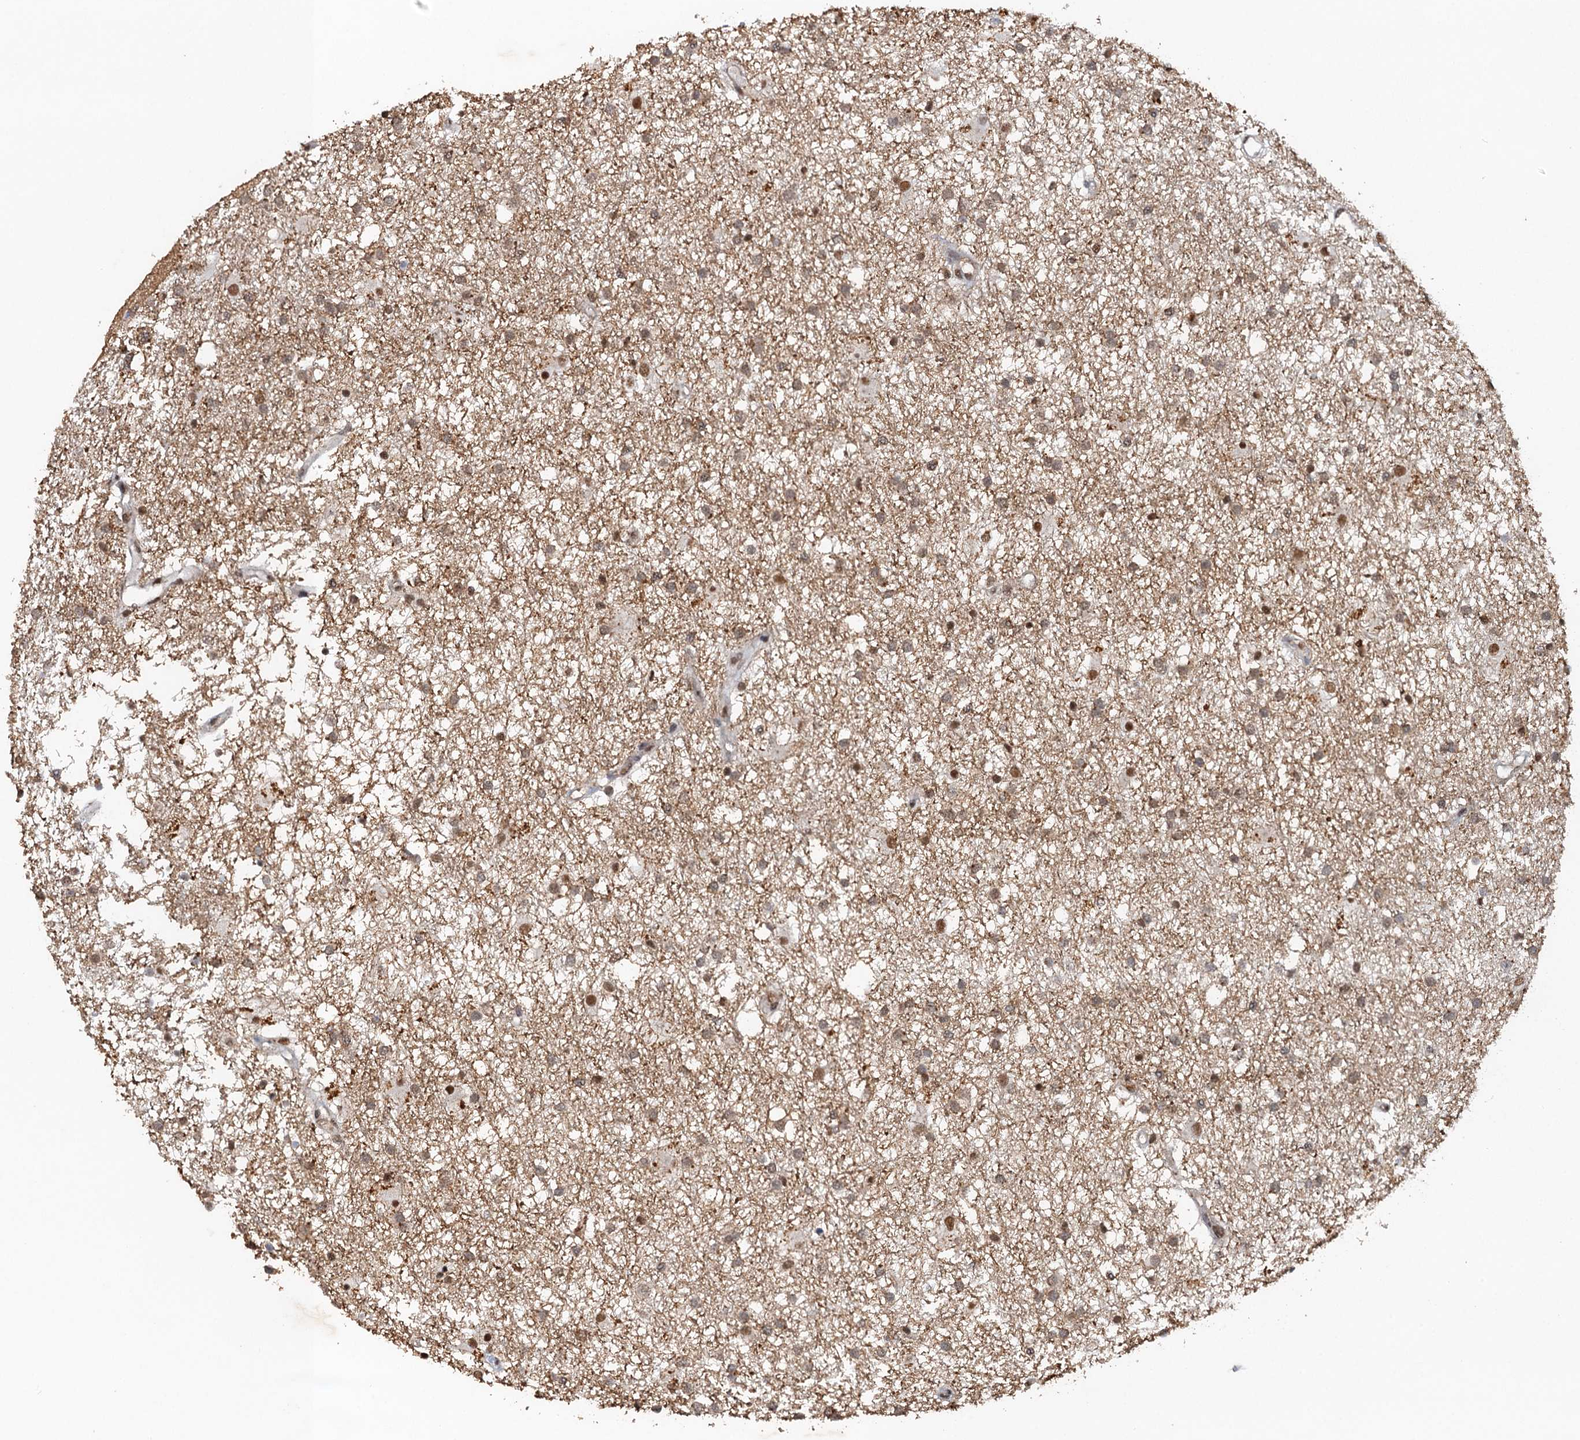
{"staining": {"intensity": "moderate", "quantity": "25%-75%", "location": "nuclear"}, "tissue": "glioma", "cell_type": "Tumor cells", "image_type": "cancer", "snomed": [{"axis": "morphology", "description": "Glioma, malignant, High grade"}, {"axis": "topography", "description": "Brain"}], "caption": "Immunohistochemical staining of glioma demonstrates medium levels of moderate nuclear protein staining in about 25%-75% of tumor cells.", "gene": "CSTF3", "patient": {"sex": "male", "age": 77}}